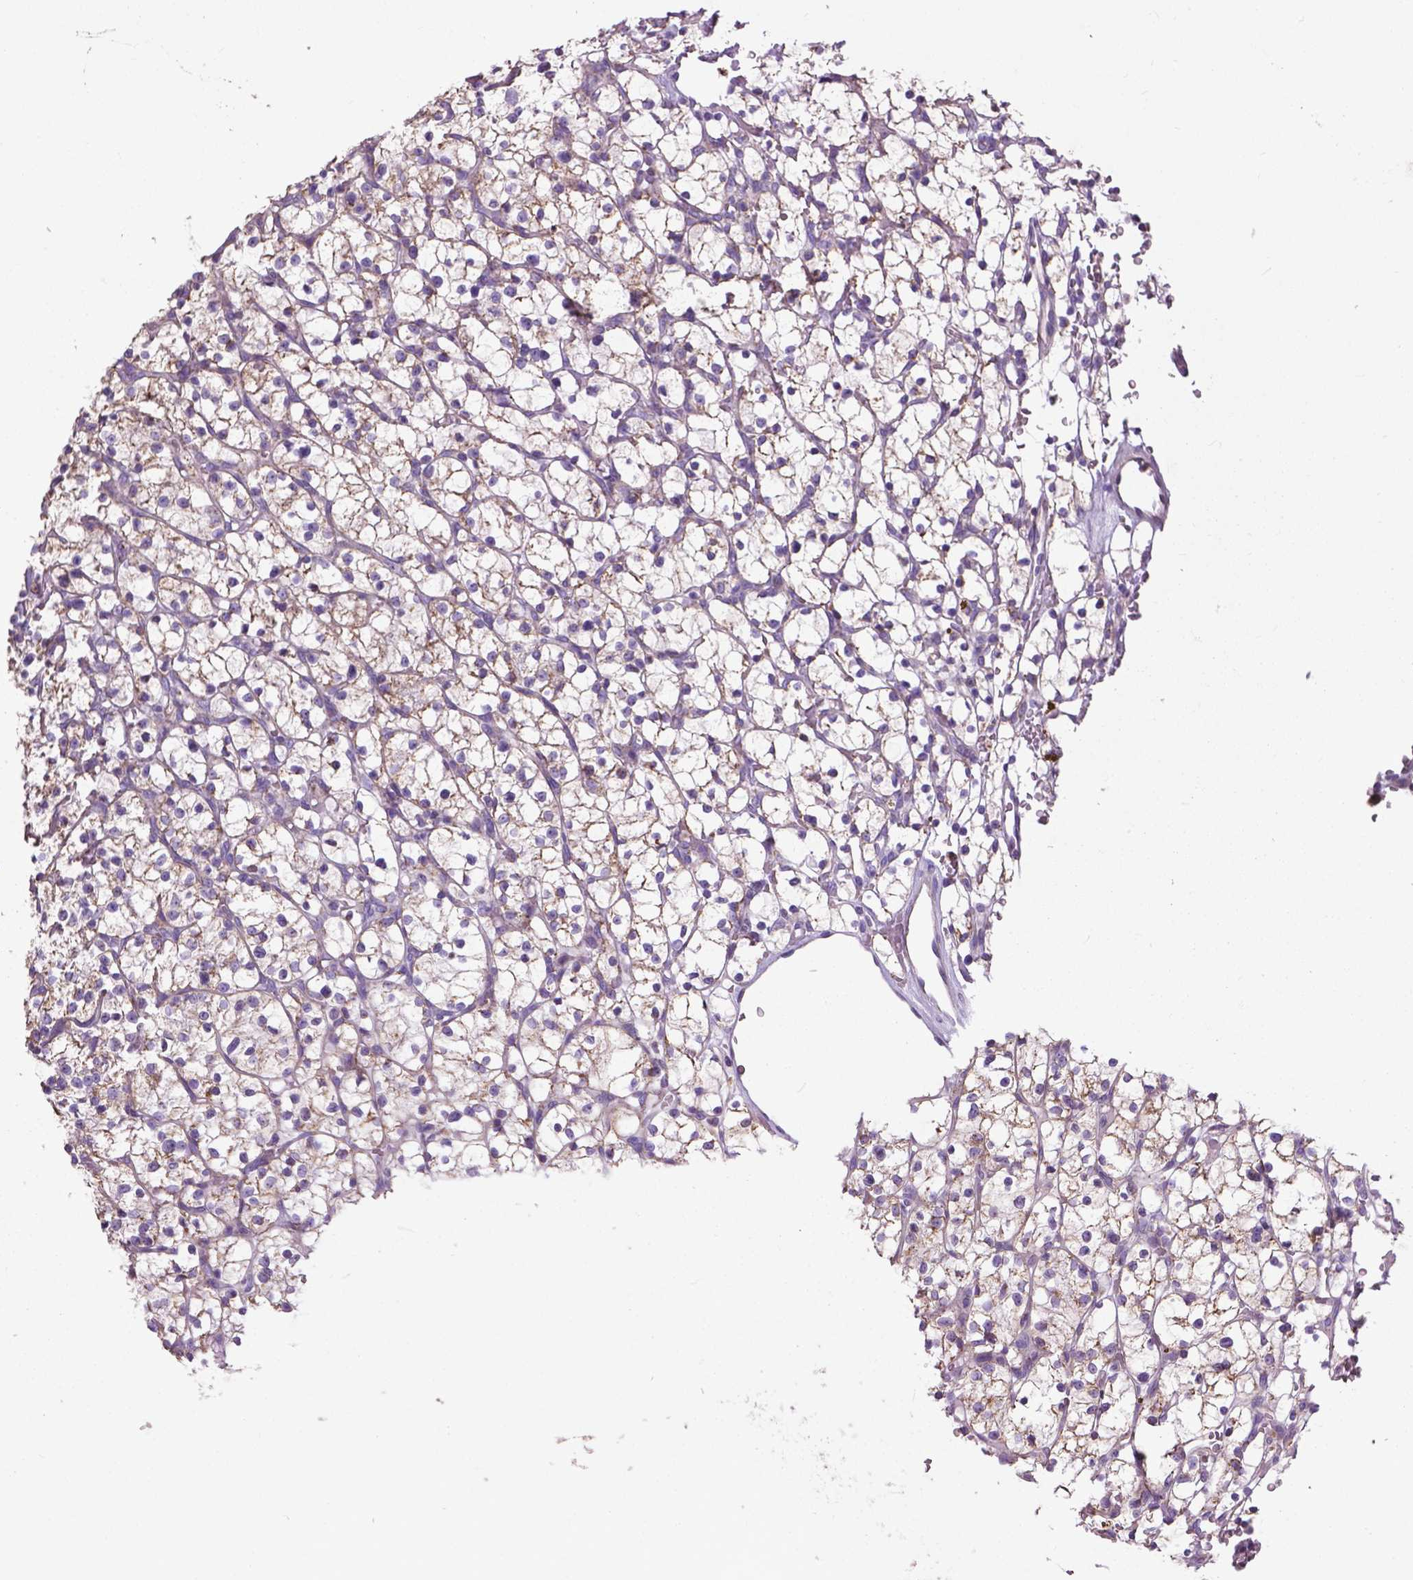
{"staining": {"intensity": "weak", "quantity": "25%-75%", "location": "cytoplasmic/membranous"}, "tissue": "renal cancer", "cell_type": "Tumor cells", "image_type": "cancer", "snomed": [{"axis": "morphology", "description": "Adenocarcinoma, NOS"}, {"axis": "topography", "description": "Kidney"}], "caption": "This is a photomicrograph of IHC staining of renal cancer, which shows weak staining in the cytoplasmic/membranous of tumor cells.", "gene": "VDAC1", "patient": {"sex": "female", "age": 64}}